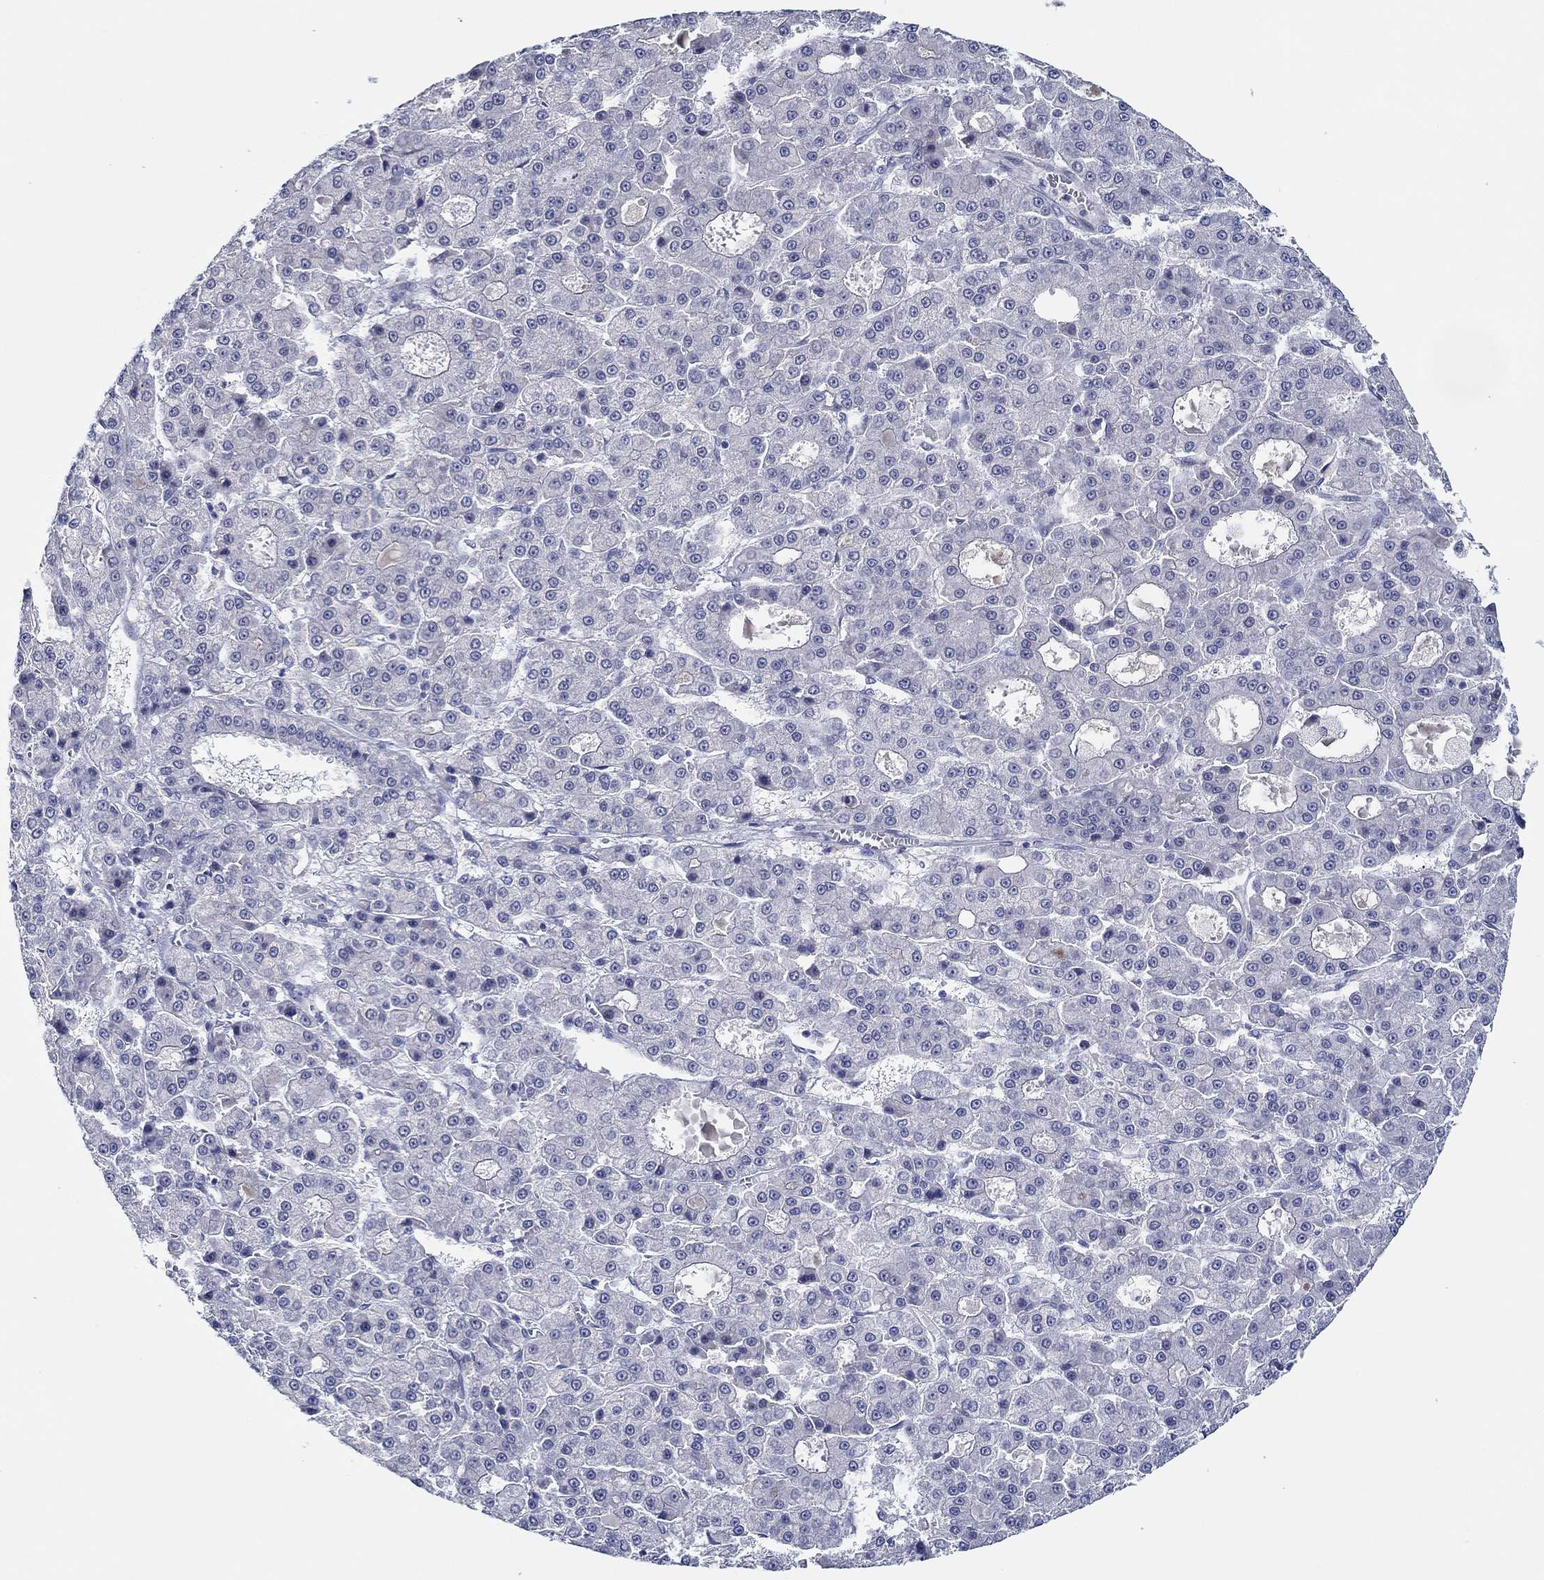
{"staining": {"intensity": "negative", "quantity": "none", "location": "none"}, "tissue": "liver cancer", "cell_type": "Tumor cells", "image_type": "cancer", "snomed": [{"axis": "morphology", "description": "Carcinoma, Hepatocellular, NOS"}, {"axis": "topography", "description": "Liver"}], "caption": "Tumor cells are negative for protein expression in human liver cancer.", "gene": "SLC34A1", "patient": {"sex": "male", "age": 70}}